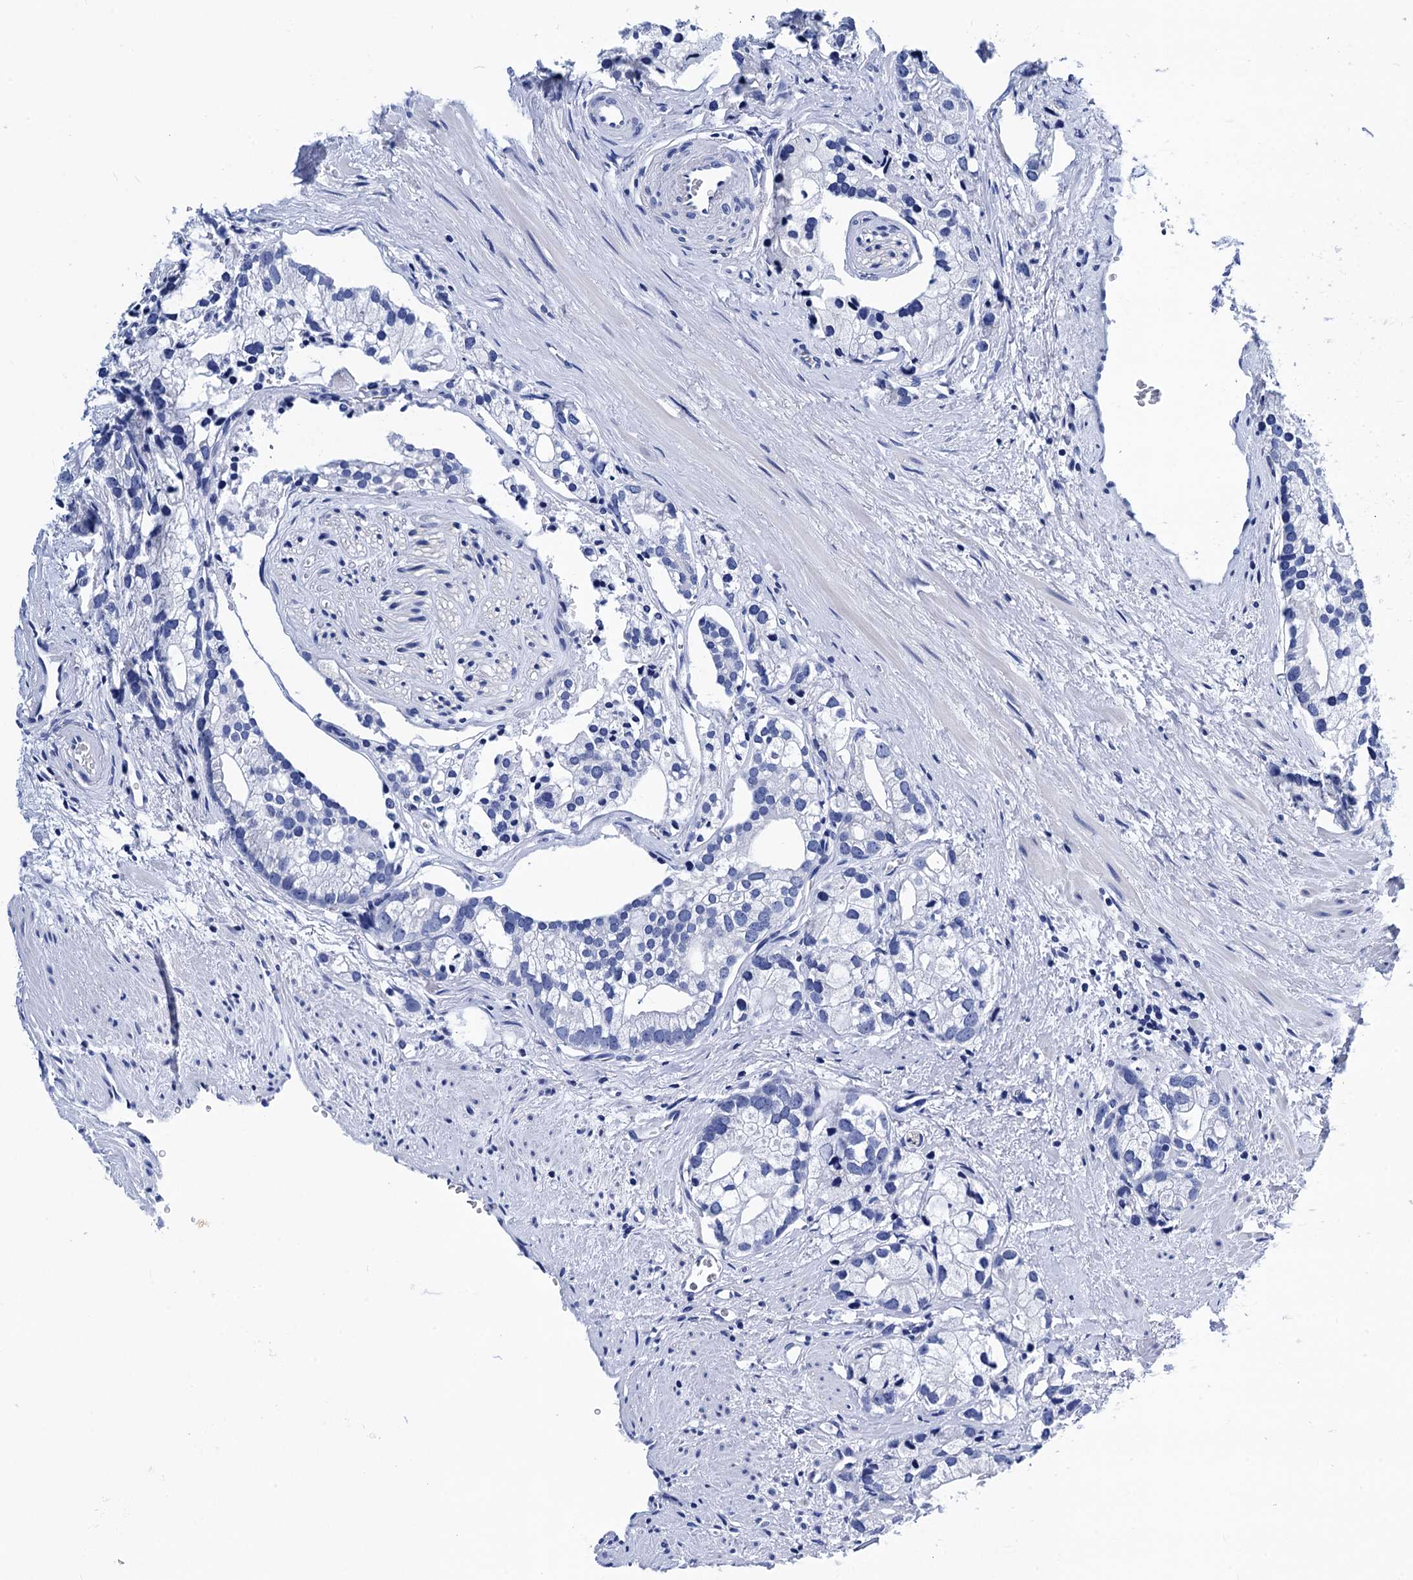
{"staining": {"intensity": "negative", "quantity": "none", "location": "none"}, "tissue": "prostate cancer", "cell_type": "Tumor cells", "image_type": "cancer", "snomed": [{"axis": "morphology", "description": "Adenocarcinoma, High grade"}, {"axis": "topography", "description": "Prostate"}], "caption": "This is an immunohistochemistry image of prostate cancer. There is no positivity in tumor cells.", "gene": "MYBPC3", "patient": {"sex": "male", "age": 75}}